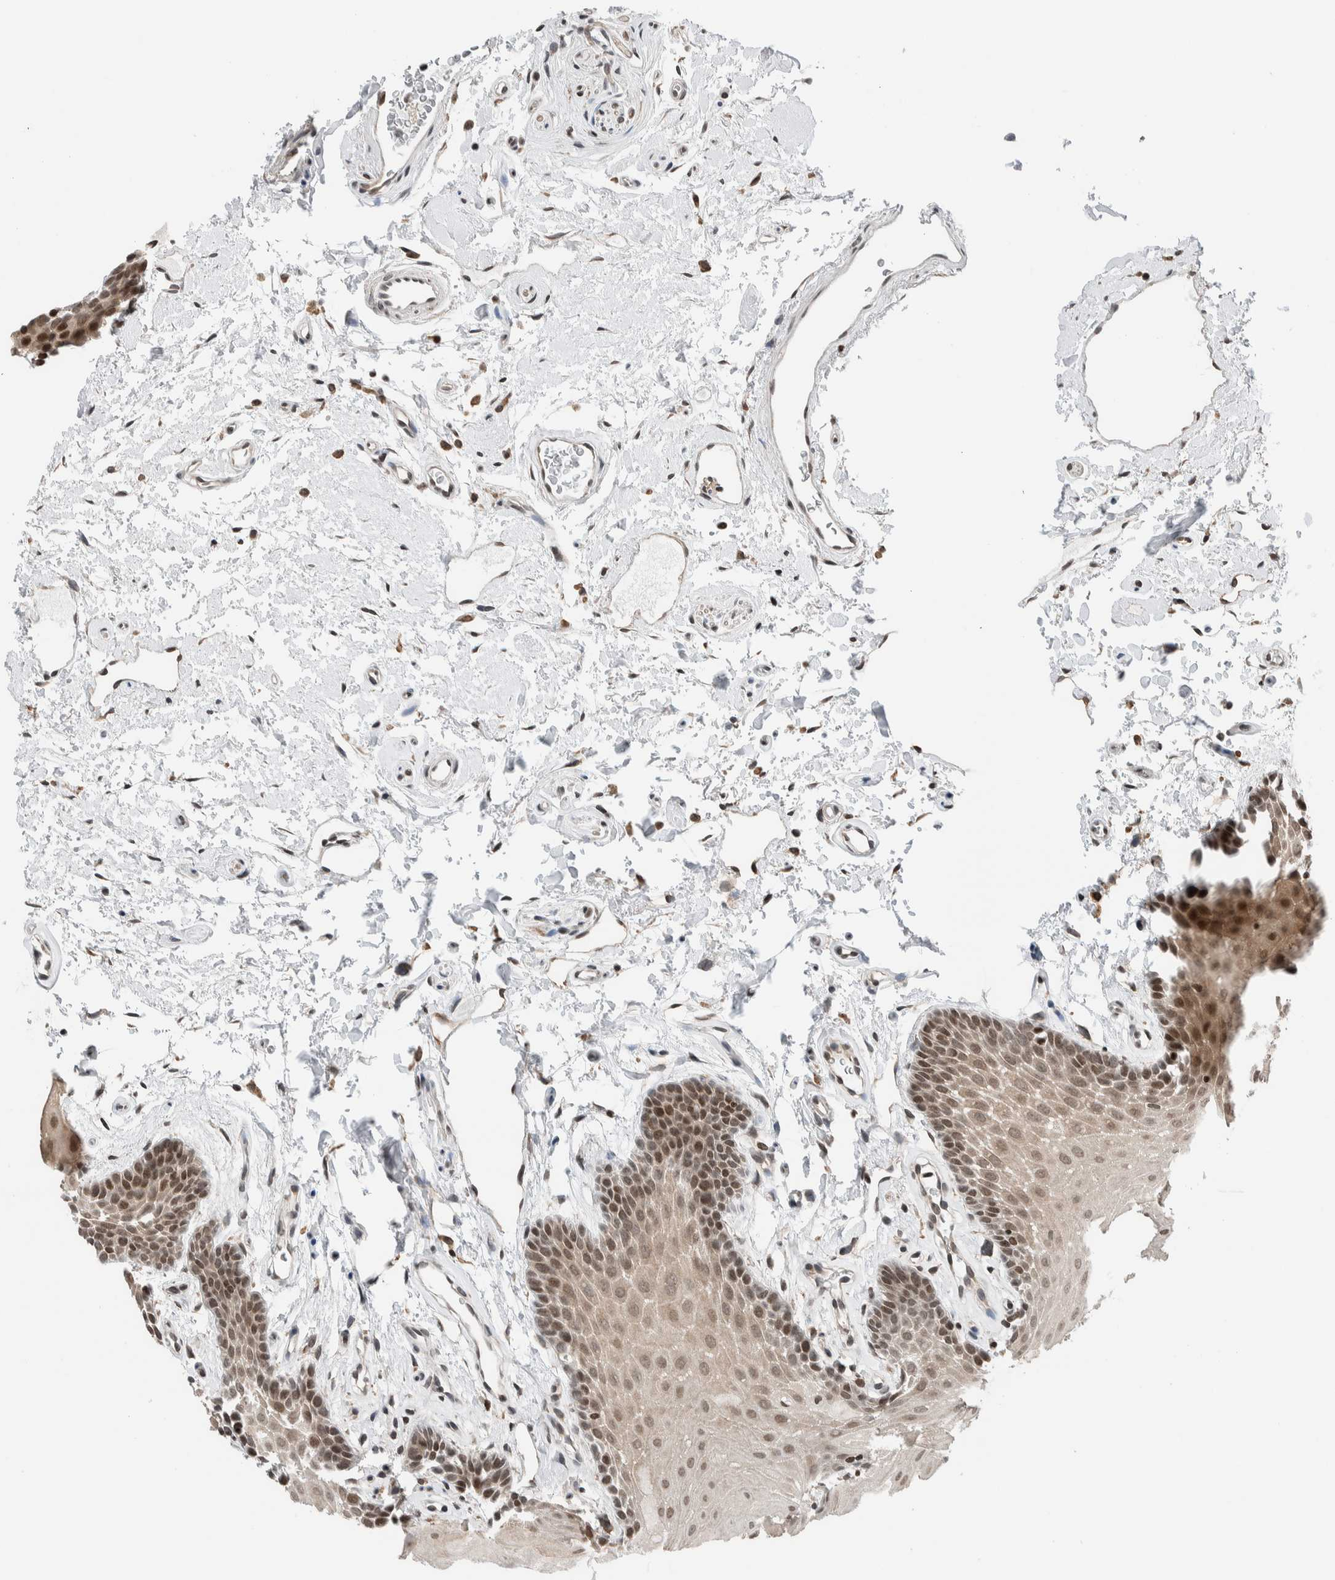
{"staining": {"intensity": "moderate", "quantity": "25%-75%", "location": "nuclear"}, "tissue": "oral mucosa", "cell_type": "Squamous epithelial cells", "image_type": "normal", "snomed": [{"axis": "morphology", "description": "Normal tissue, NOS"}, {"axis": "topography", "description": "Oral tissue"}], "caption": "Protein analysis of normal oral mucosa demonstrates moderate nuclear positivity in approximately 25%-75% of squamous epithelial cells. Using DAB (3,3'-diaminobenzidine) (brown) and hematoxylin (blue) stains, captured at high magnification using brightfield microscopy.", "gene": "NPLOC4", "patient": {"sex": "male", "age": 62}}